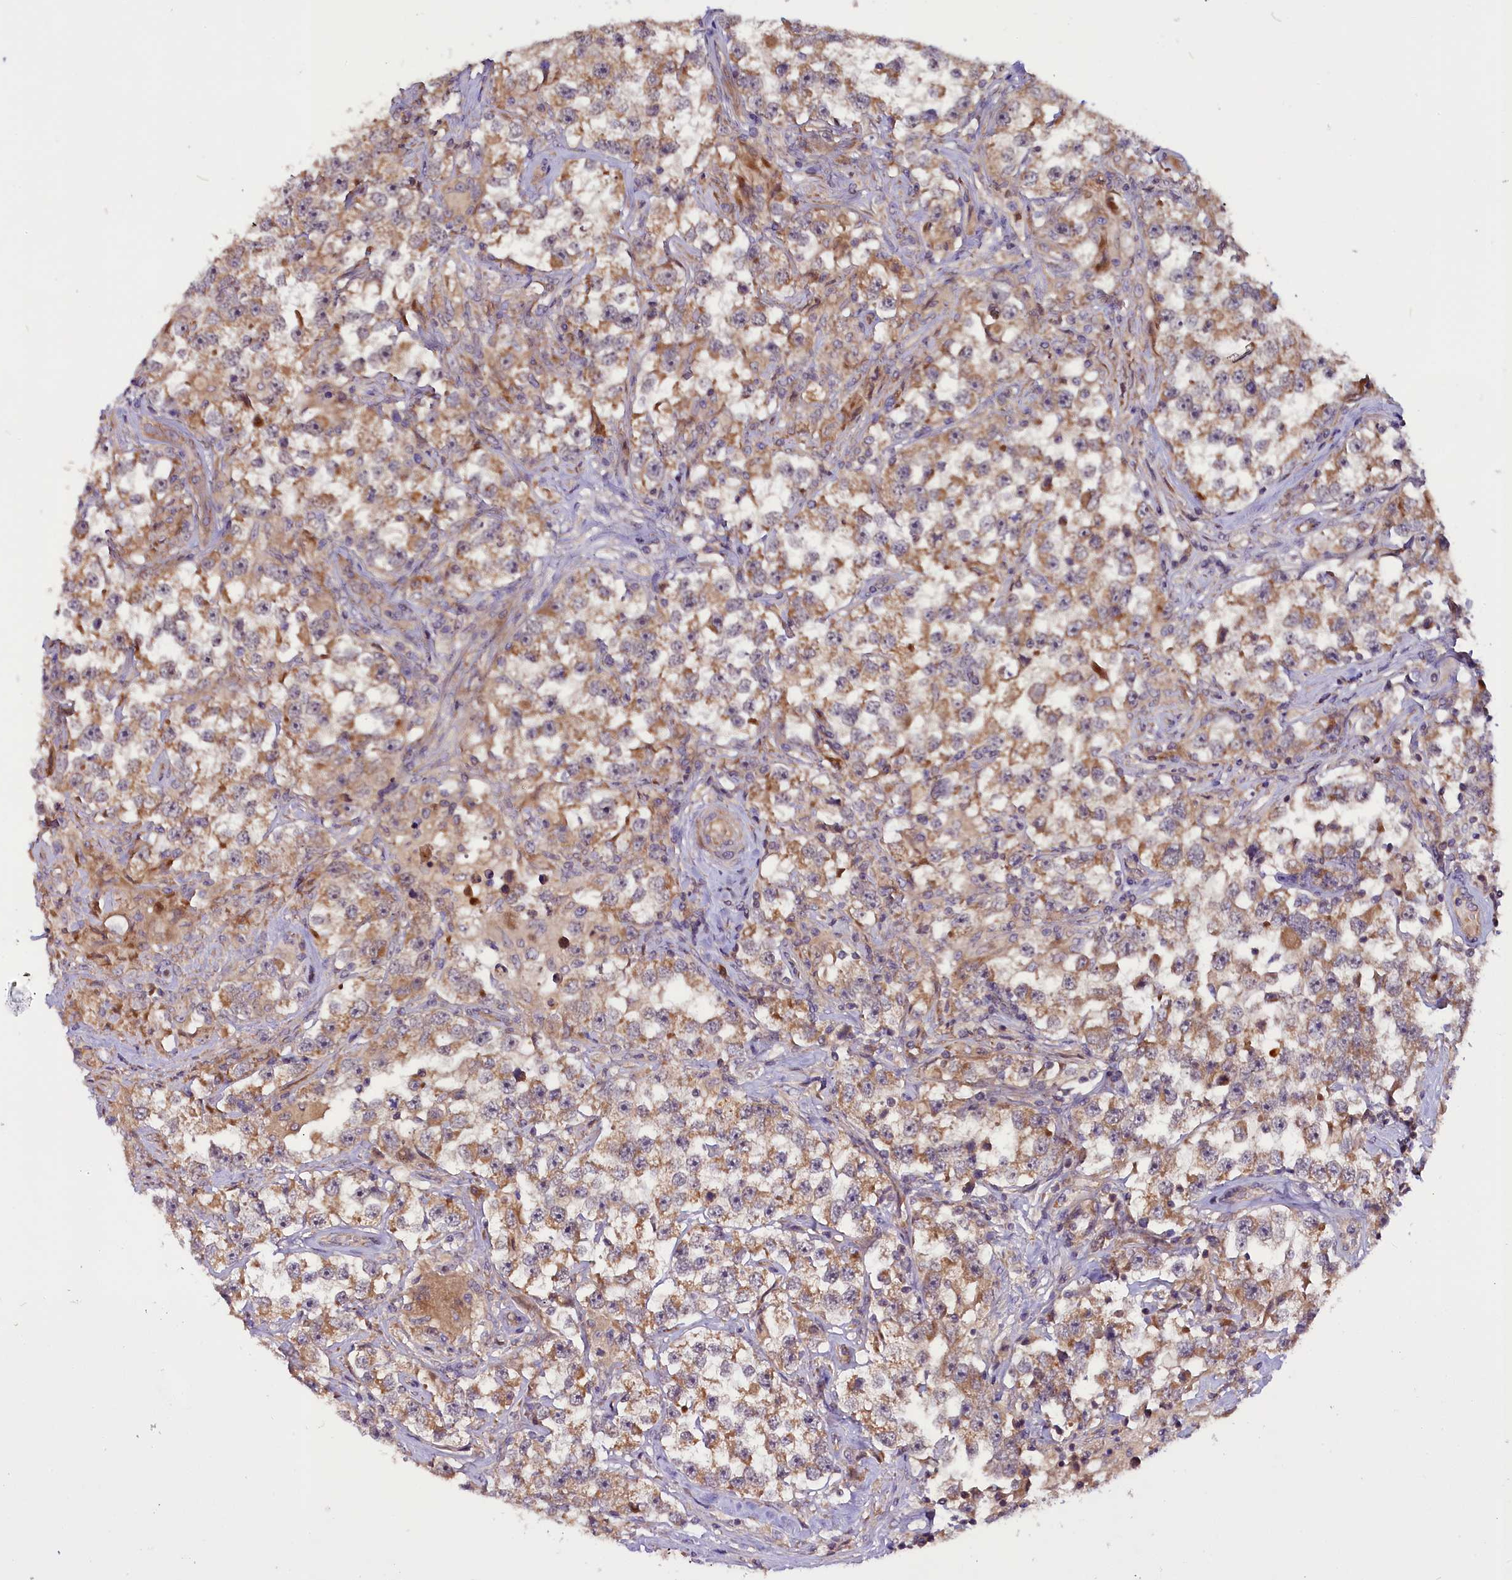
{"staining": {"intensity": "moderate", "quantity": "25%-75%", "location": "cytoplasmic/membranous"}, "tissue": "testis cancer", "cell_type": "Tumor cells", "image_type": "cancer", "snomed": [{"axis": "morphology", "description": "Seminoma, NOS"}, {"axis": "topography", "description": "Testis"}], "caption": "High-magnification brightfield microscopy of testis cancer (seminoma) stained with DAB (3,3'-diaminobenzidine) (brown) and counterstained with hematoxylin (blue). tumor cells exhibit moderate cytoplasmic/membranous expression is seen in approximately25%-75% of cells.", "gene": "RPUSD2", "patient": {"sex": "male", "age": 46}}